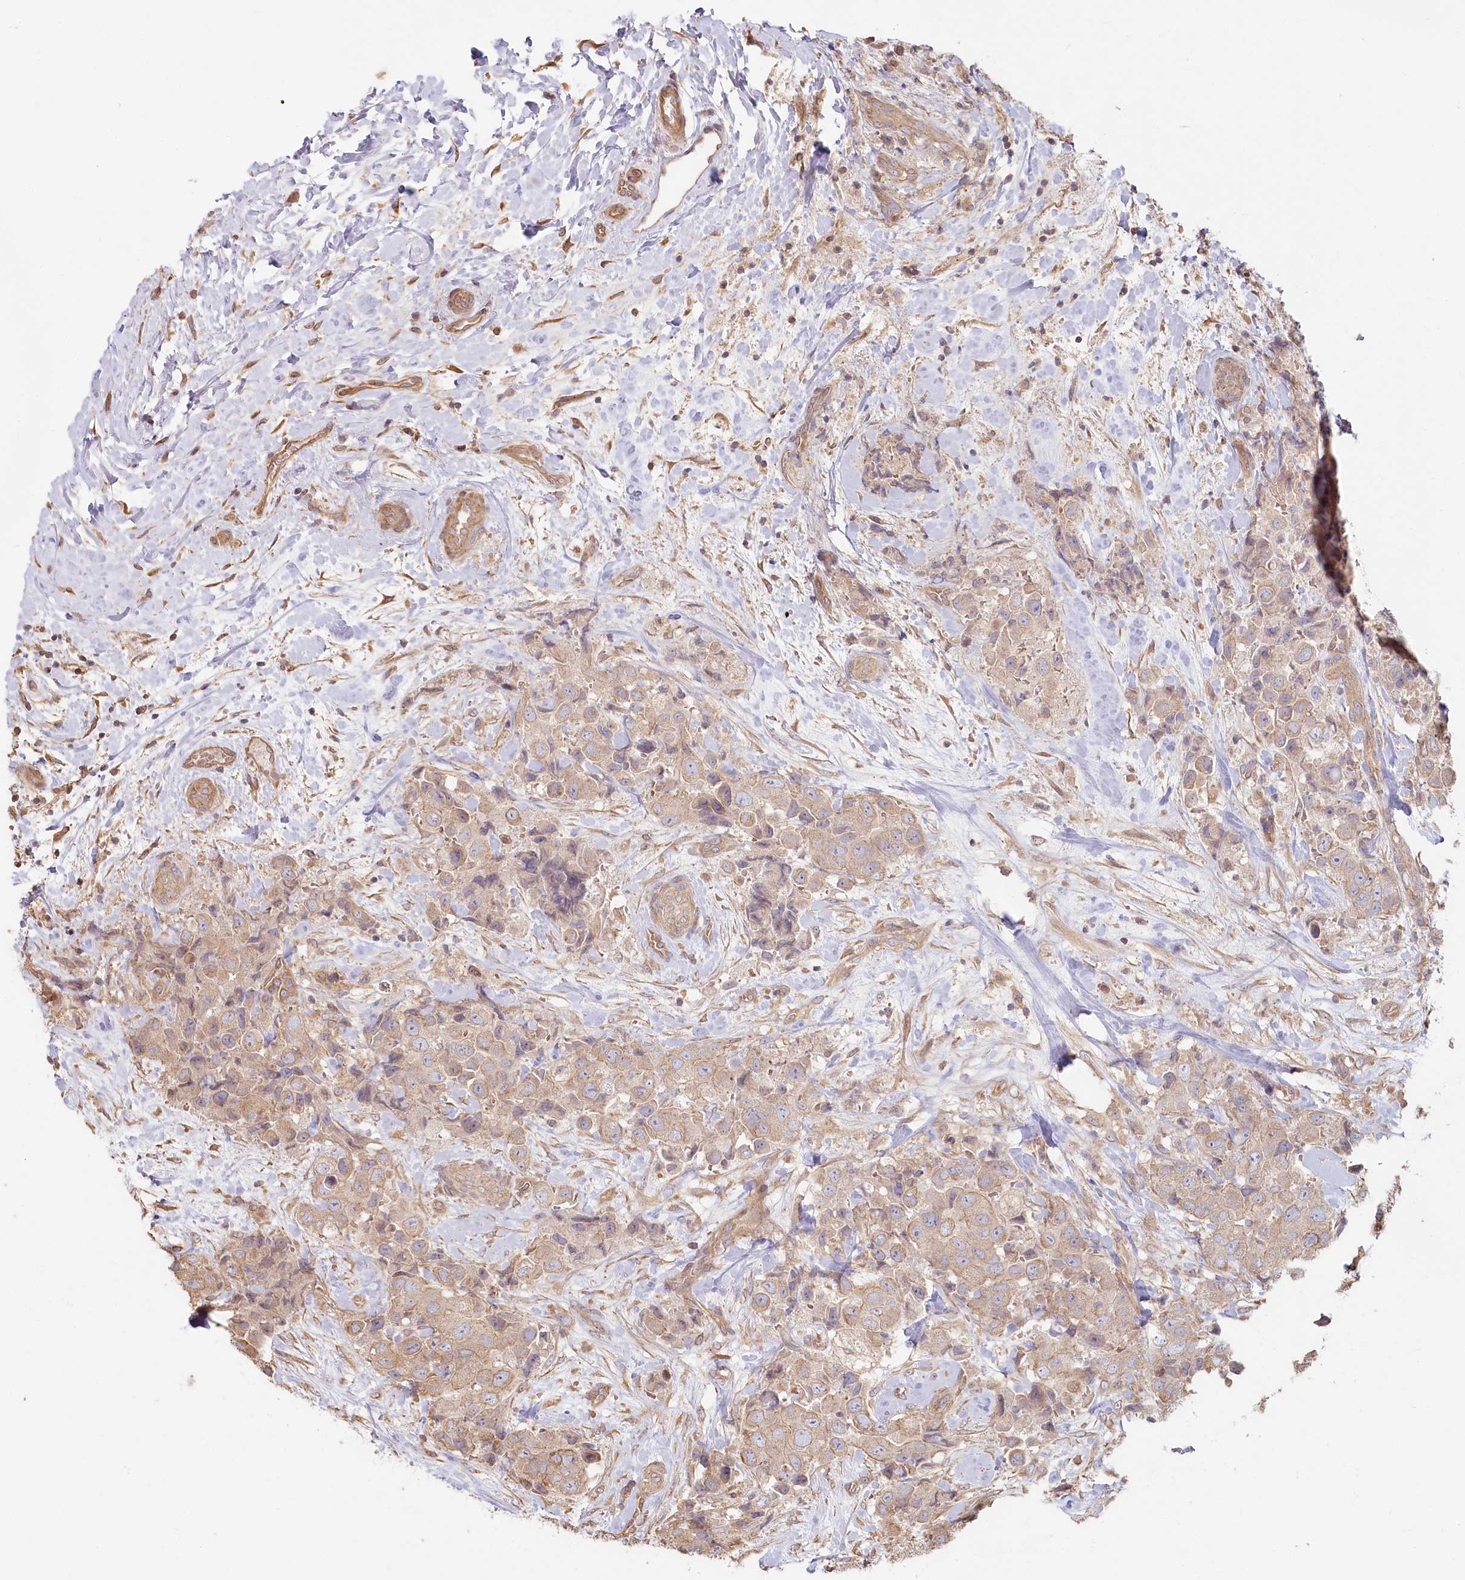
{"staining": {"intensity": "weak", "quantity": "25%-75%", "location": "cytoplasmic/membranous"}, "tissue": "breast cancer", "cell_type": "Tumor cells", "image_type": "cancer", "snomed": [{"axis": "morphology", "description": "Duct carcinoma"}, {"axis": "topography", "description": "Breast"}], "caption": "Immunohistochemical staining of human breast cancer shows low levels of weak cytoplasmic/membranous positivity in about 25%-75% of tumor cells.", "gene": "TCHP", "patient": {"sex": "female", "age": 62}}